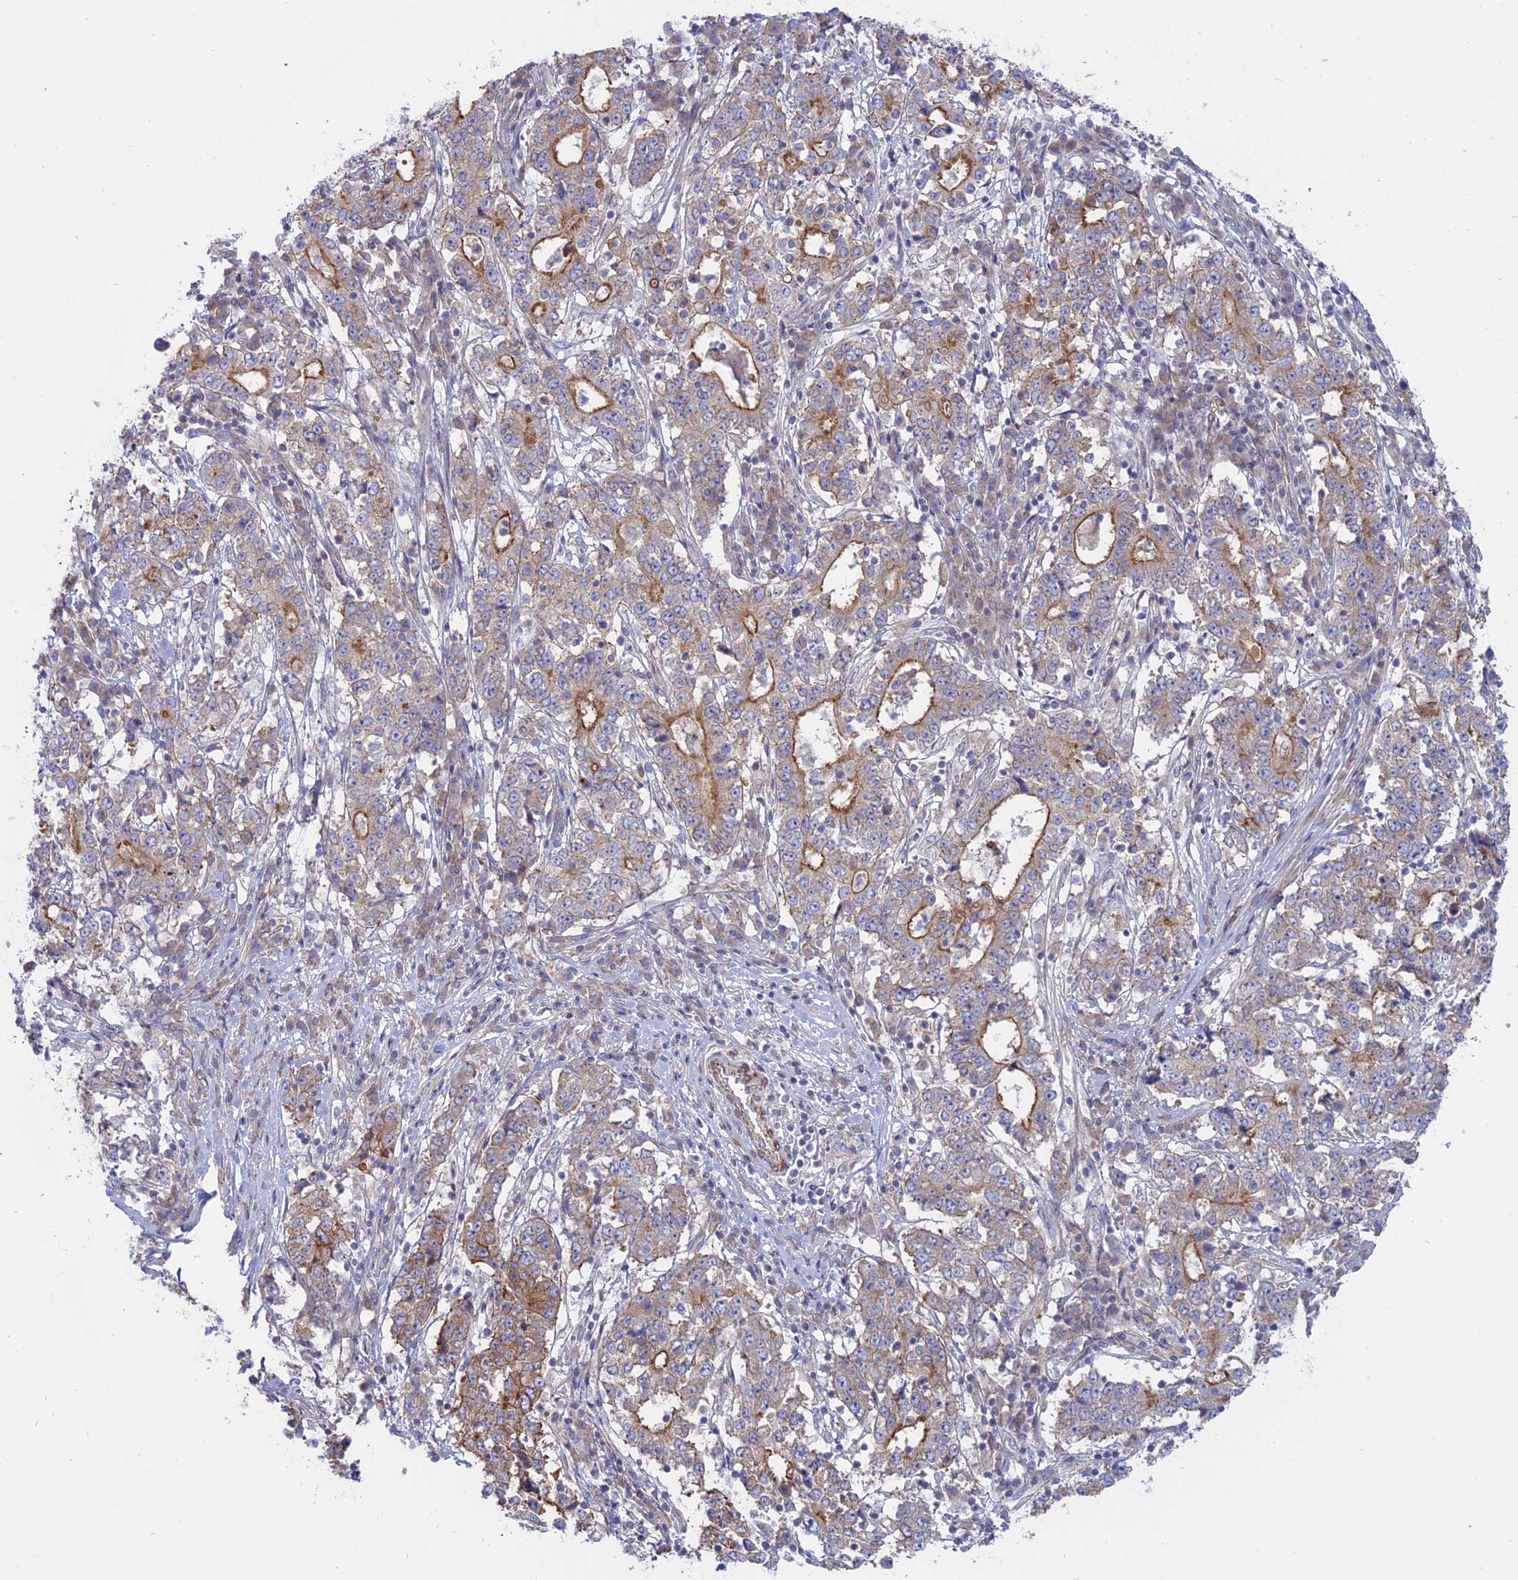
{"staining": {"intensity": "moderate", "quantity": "25%-75%", "location": "cytoplasmic/membranous"}, "tissue": "stomach cancer", "cell_type": "Tumor cells", "image_type": "cancer", "snomed": [{"axis": "morphology", "description": "Adenocarcinoma, NOS"}, {"axis": "topography", "description": "Stomach"}], "caption": "Tumor cells reveal medium levels of moderate cytoplasmic/membranous positivity in about 25%-75% of cells in human adenocarcinoma (stomach). (Brightfield microscopy of DAB IHC at high magnification).", "gene": "MYO5B", "patient": {"sex": "male", "age": 59}}